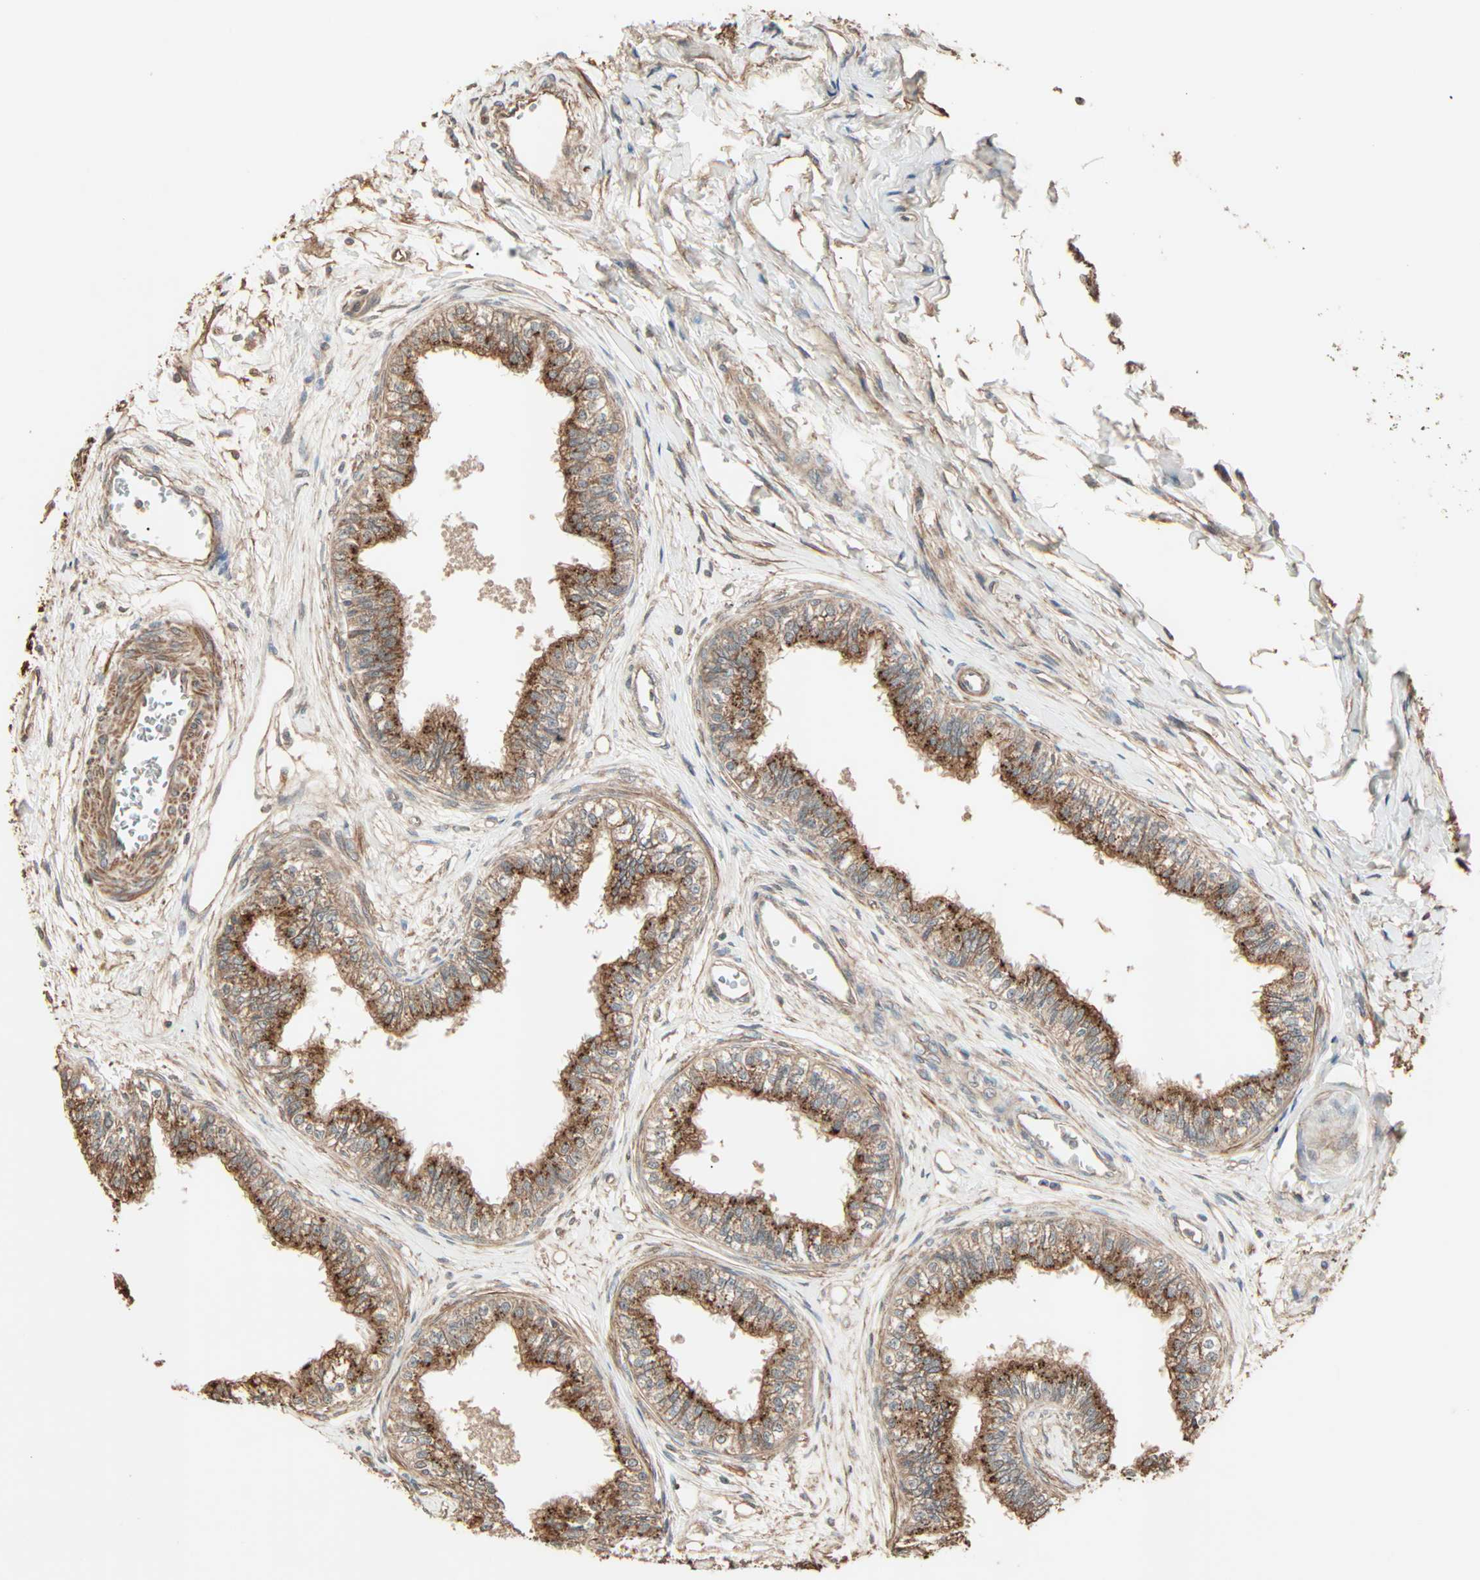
{"staining": {"intensity": "strong", "quantity": ">75%", "location": "cytoplasmic/membranous"}, "tissue": "epididymis", "cell_type": "Glandular cells", "image_type": "normal", "snomed": [{"axis": "morphology", "description": "Normal tissue, NOS"}, {"axis": "morphology", "description": "Adenocarcinoma, metastatic, NOS"}, {"axis": "topography", "description": "Testis"}, {"axis": "topography", "description": "Epididymis"}], "caption": "This is a histology image of IHC staining of normal epididymis, which shows strong expression in the cytoplasmic/membranous of glandular cells.", "gene": "GALNT3", "patient": {"sex": "male", "age": 26}}